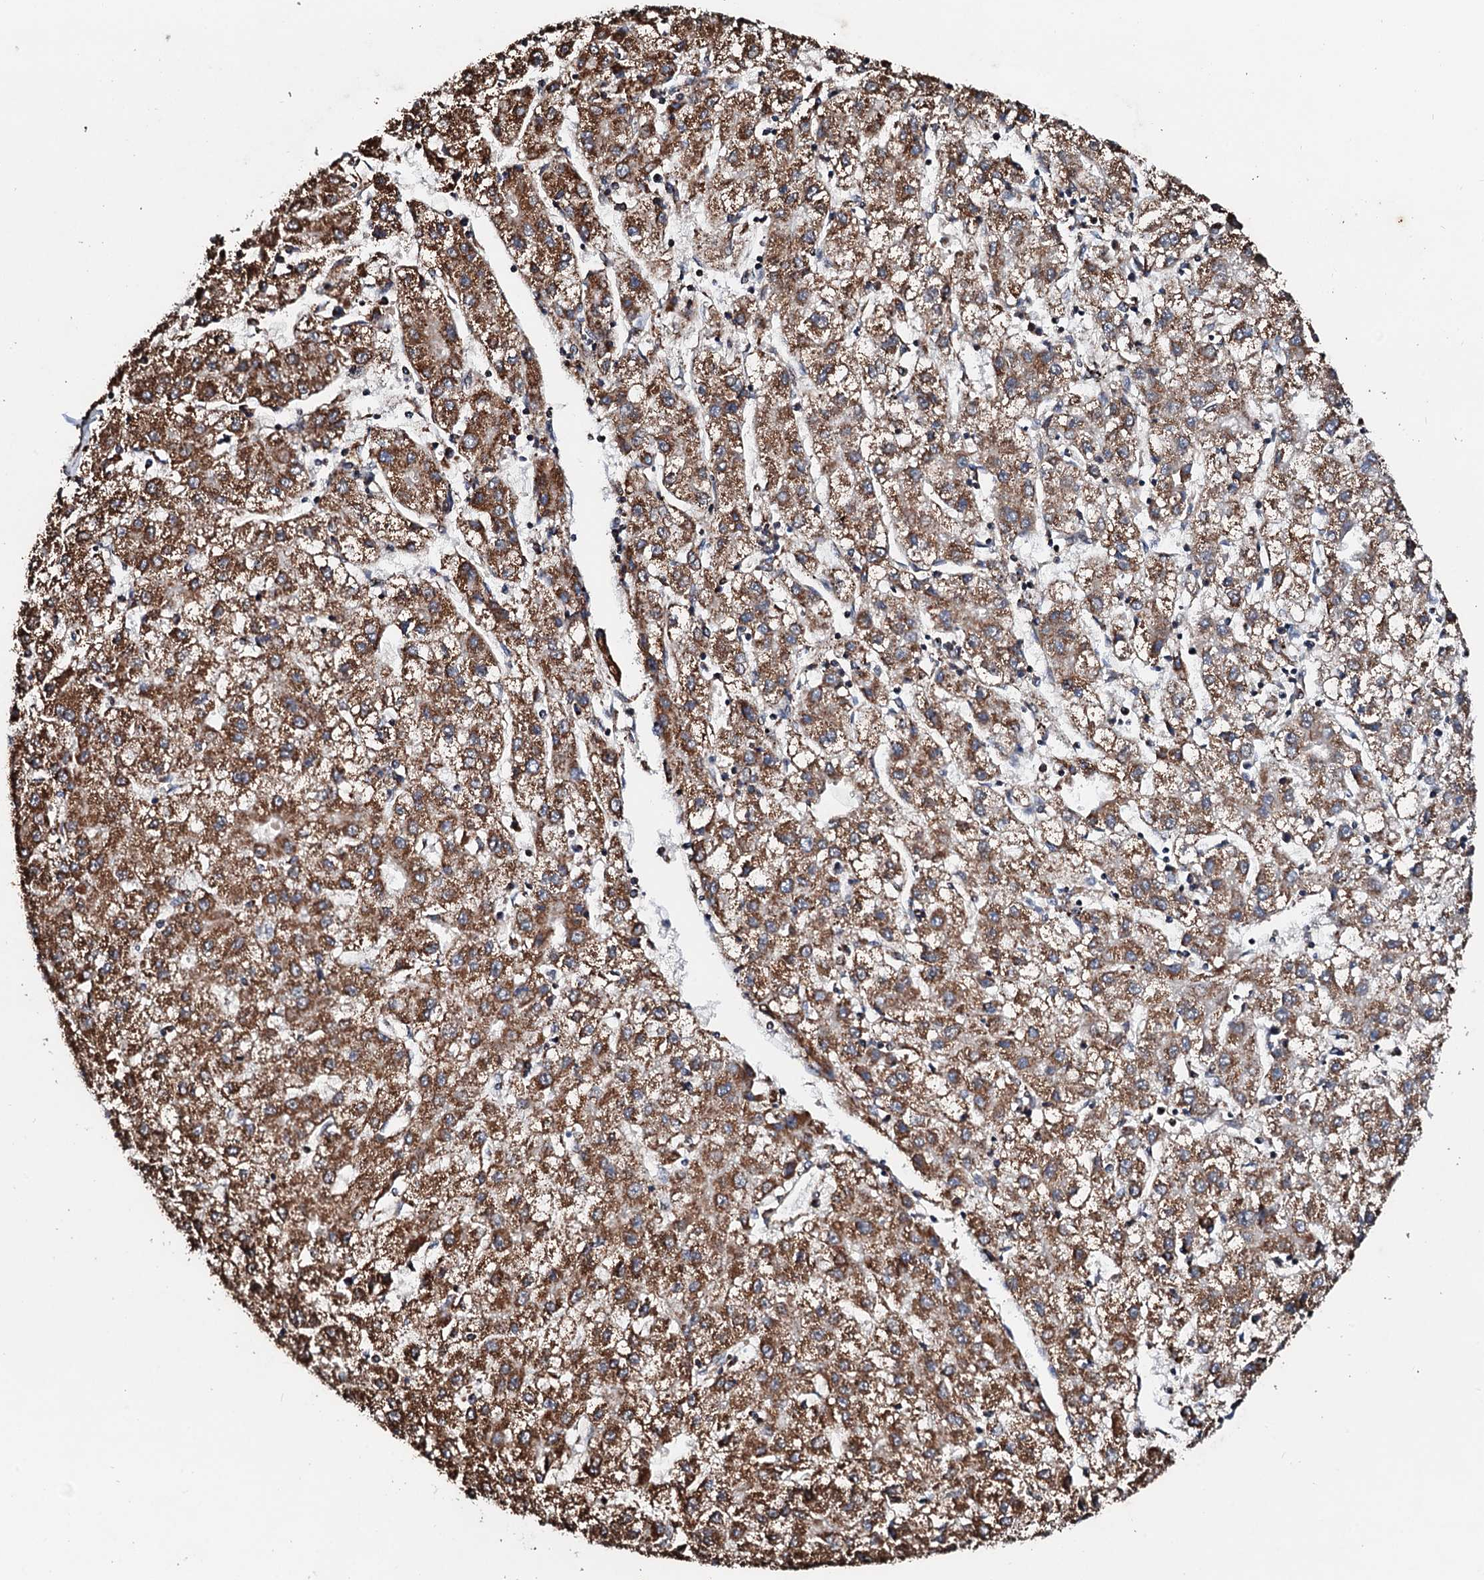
{"staining": {"intensity": "moderate", "quantity": "25%-75%", "location": "cytoplasmic/membranous"}, "tissue": "liver cancer", "cell_type": "Tumor cells", "image_type": "cancer", "snomed": [{"axis": "morphology", "description": "Carcinoma, Hepatocellular, NOS"}, {"axis": "topography", "description": "Liver"}], "caption": "This image displays liver cancer stained with immunohistochemistry to label a protein in brown. The cytoplasmic/membranous of tumor cells show moderate positivity for the protein. Nuclei are counter-stained blue.", "gene": "SECISBP2L", "patient": {"sex": "male", "age": 72}}